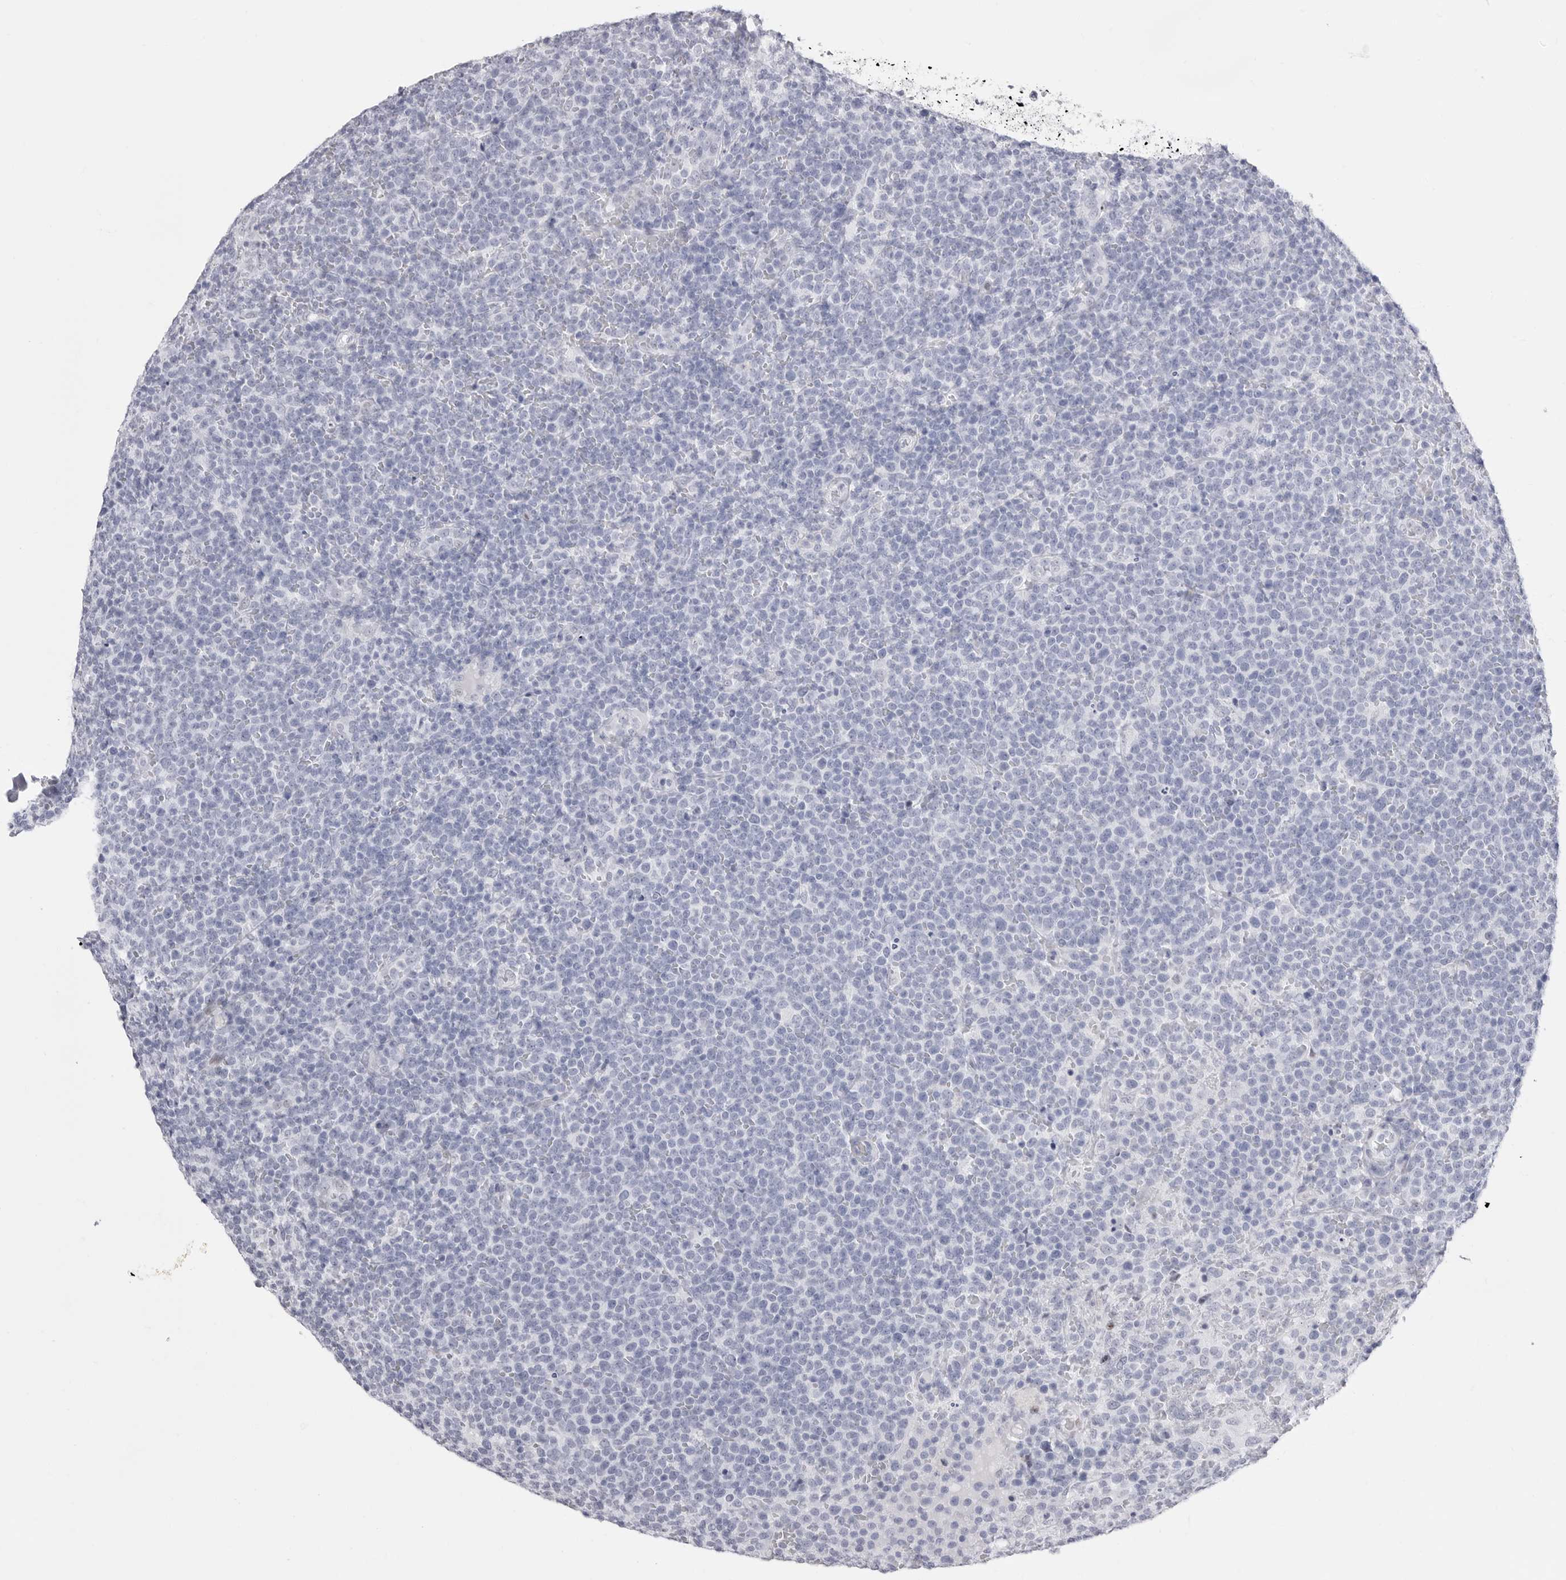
{"staining": {"intensity": "negative", "quantity": "none", "location": "none"}, "tissue": "lymphoma", "cell_type": "Tumor cells", "image_type": "cancer", "snomed": [{"axis": "morphology", "description": "Malignant lymphoma, non-Hodgkin's type, High grade"}, {"axis": "topography", "description": "Lymph node"}], "caption": "This is an immunohistochemistry (IHC) photomicrograph of malignant lymphoma, non-Hodgkin's type (high-grade). There is no positivity in tumor cells.", "gene": "TSSK1B", "patient": {"sex": "male", "age": 61}}